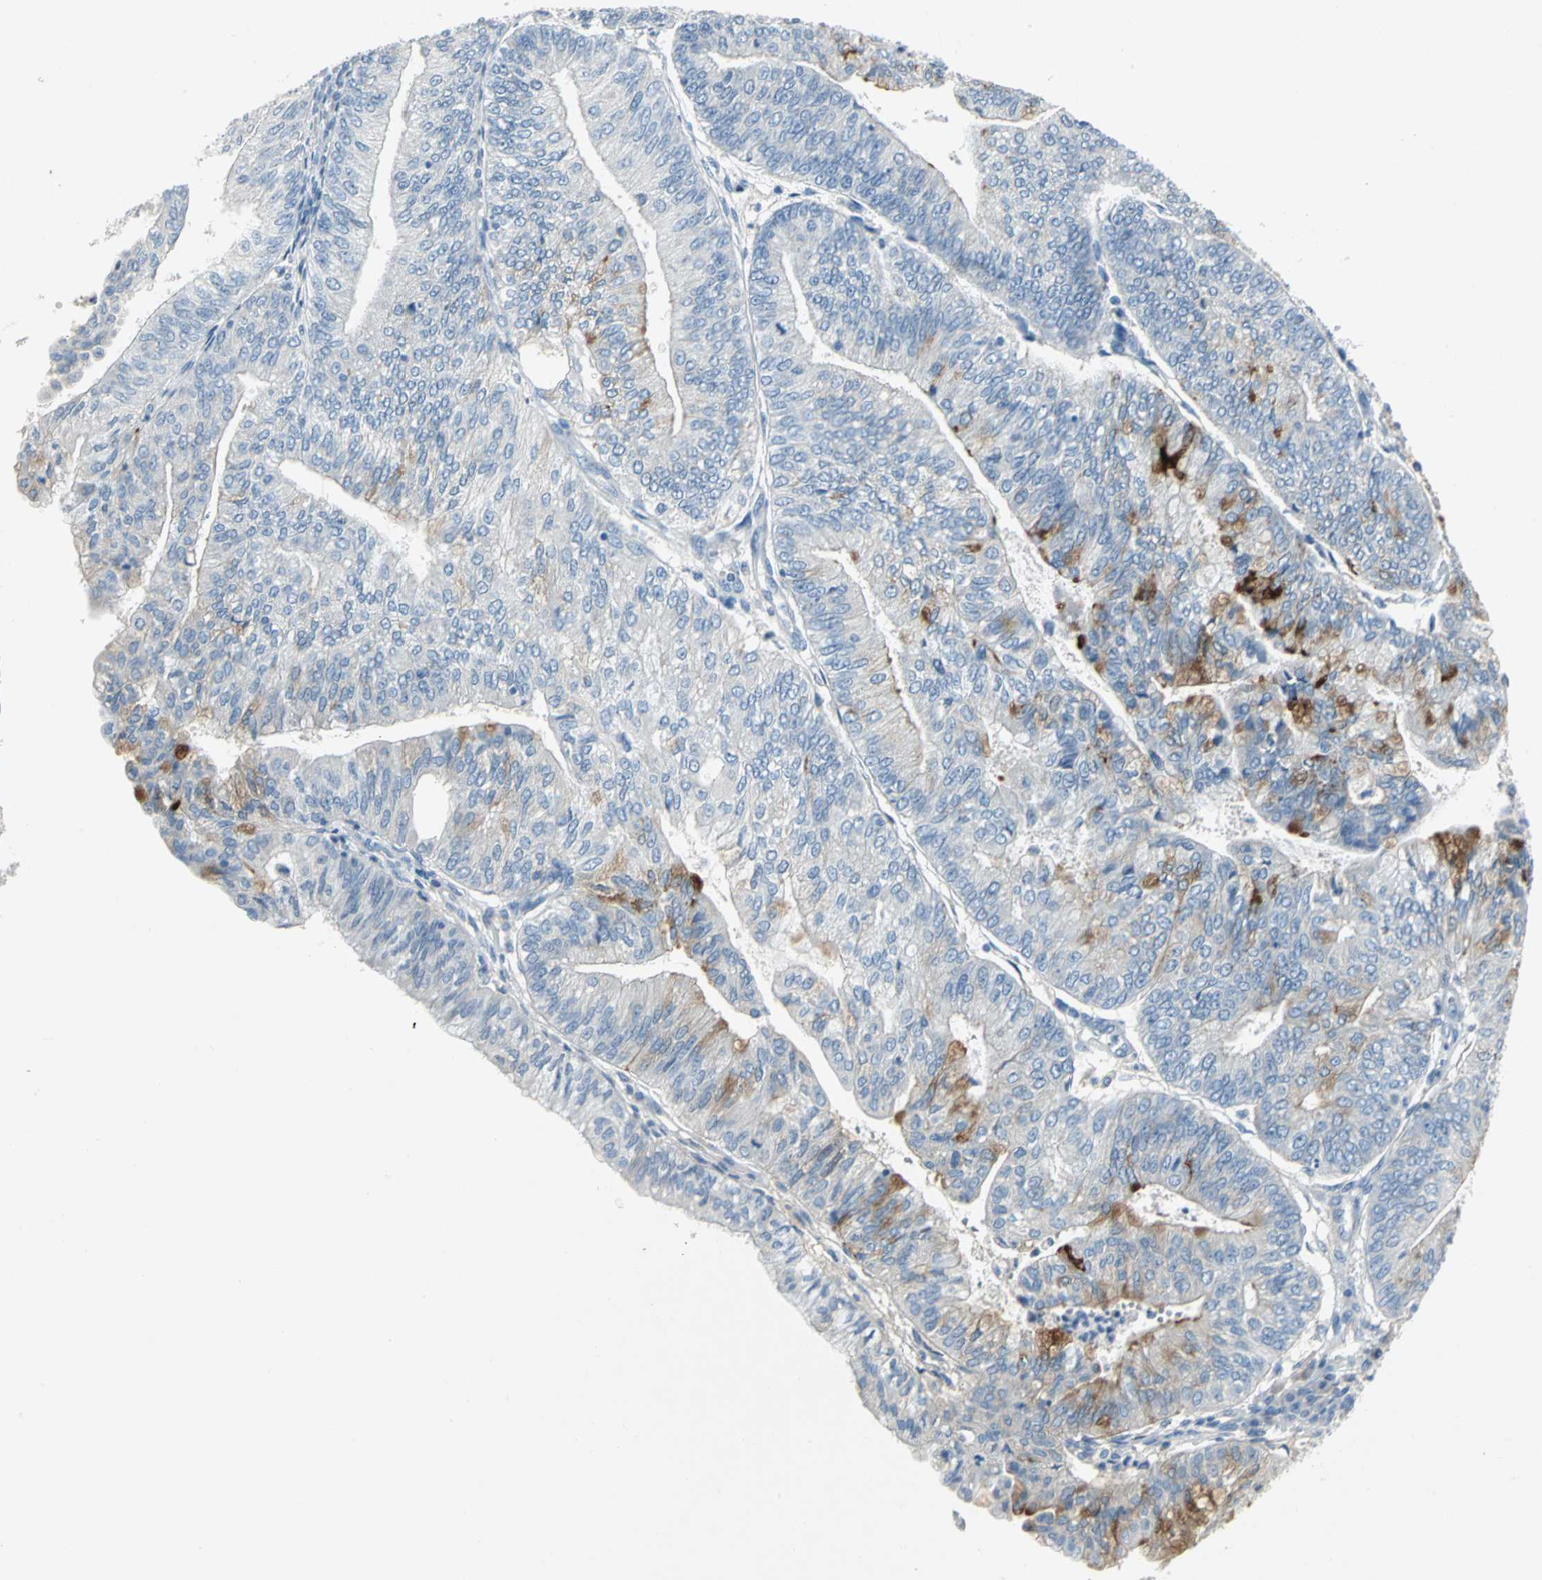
{"staining": {"intensity": "moderate", "quantity": "<25%", "location": "cytoplasmic/membranous"}, "tissue": "endometrial cancer", "cell_type": "Tumor cells", "image_type": "cancer", "snomed": [{"axis": "morphology", "description": "Adenocarcinoma, NOS"}, {"axis": "topography", "description": "Endometrium"}], "caption": "Immunohistochemistry (IHC) histopathology image of neoplastic tissue: adenocarcinoma (endometrial) stained using immunohistochemistry (IHC) shows low levels of moderate protein expression localized specifically in the cytoplasmic/membranous of tumor cells, appearing as a cytoplasmic/membranous brown color.", "gene": "PTGDS", "patient": {"sex": "female", "age": 59}}